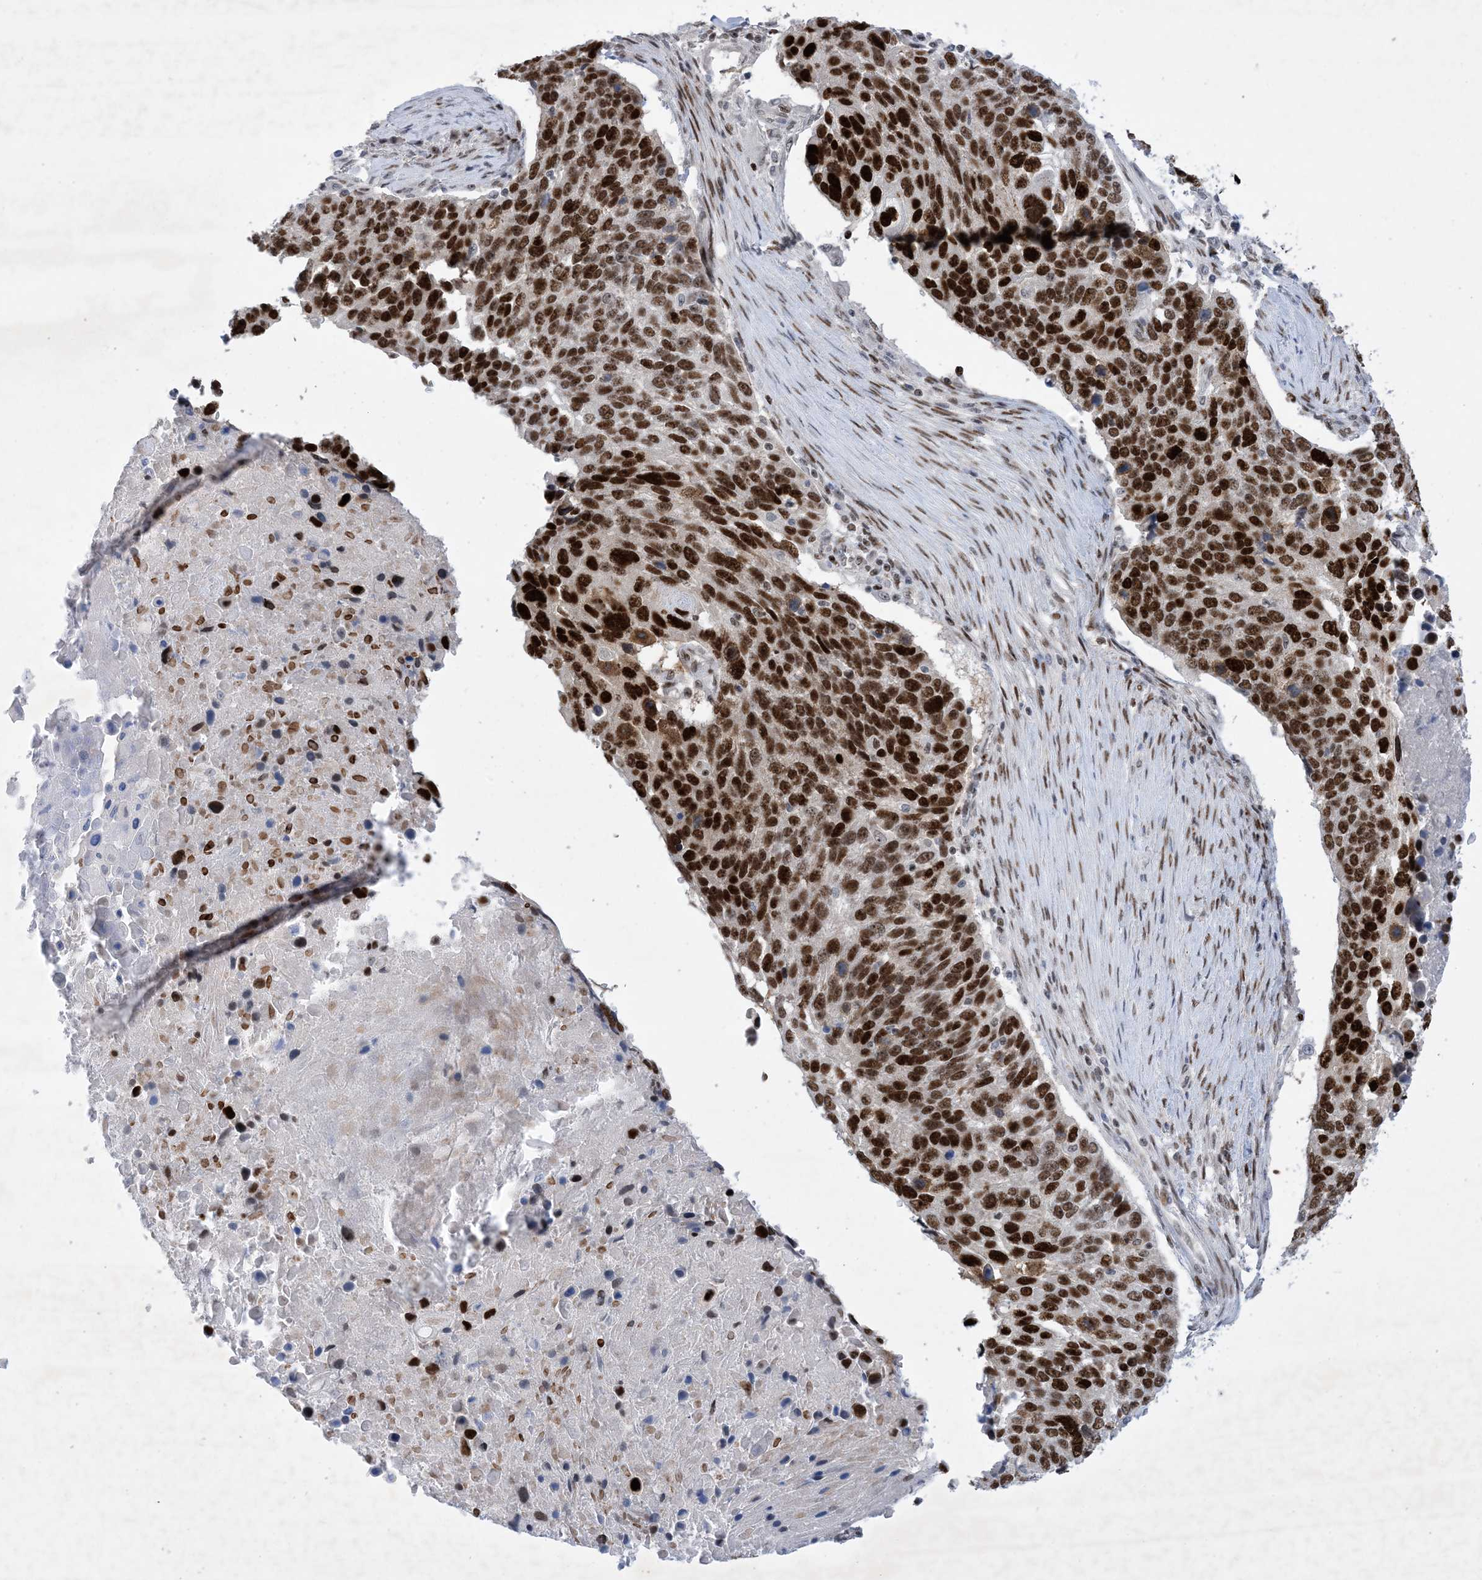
{"staining": {"intensity": "strong", "quantity": ">75%", "location": "nuclear"}, "tissue": "lung cancer", "cell_type": "Tumor cells", "image_type": "cancer", "snomed": [{"axis": "morphology", "description": "Squamous cell carcinoma, NOS"}, {"axis": "topography", "description": "Lung"}], "caption": "An IHC histopathology image of neoplastic tissue is shown. Protein staining in brown labels strong nuclear positivity in lung cancer within tumor cells. The protein is stained brown, and the nuclei are stained in blue (DAB (3,3'-diaminobenzidine) IHC with brightfield microscopy, high magnification).", "gene": "TSPYL1", "patient": {"sex": "male", "age": 66}}